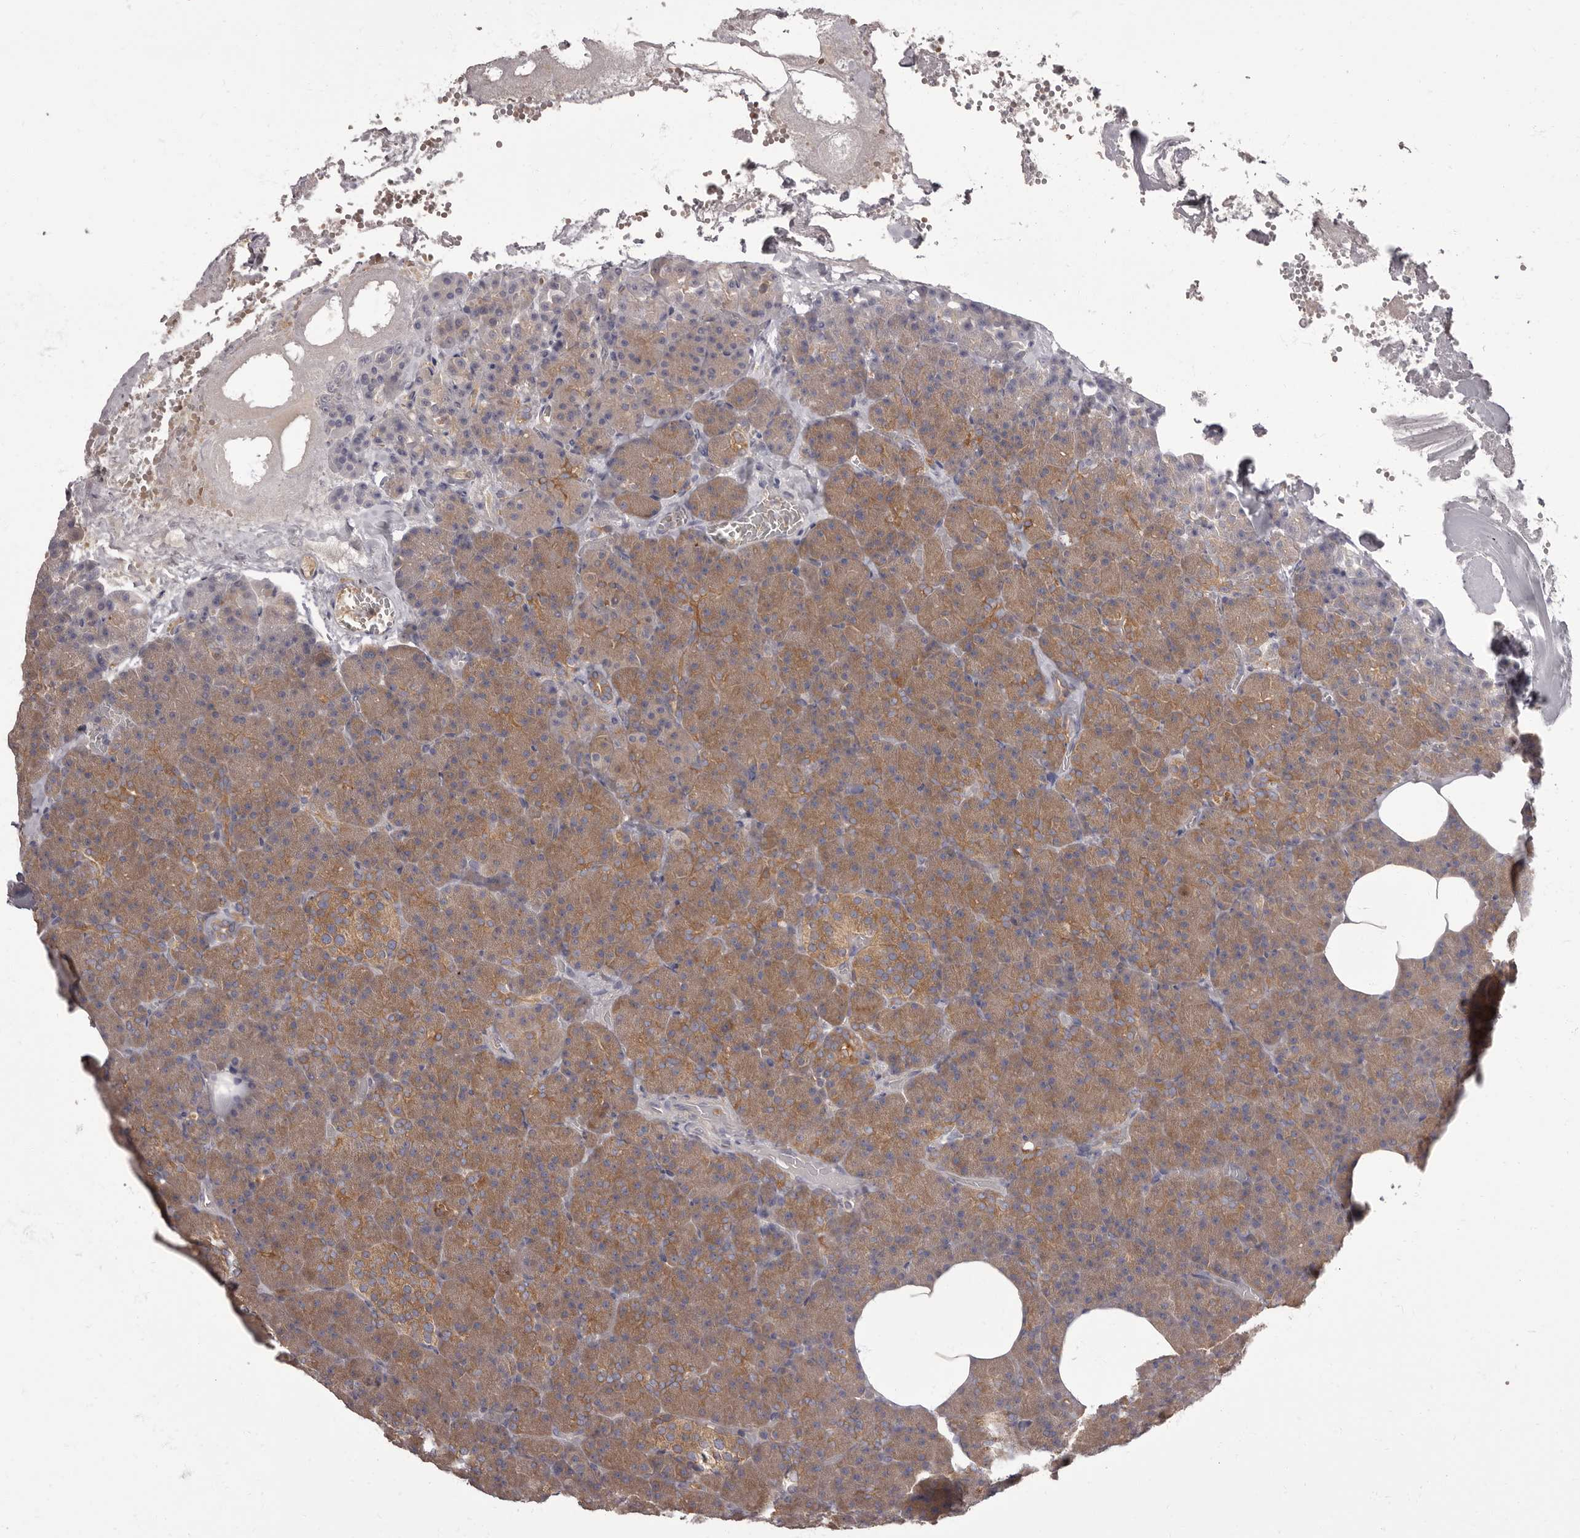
{"staining": {"intensity": "moderate", "quantity": ">75%", "location": "cytoplasmic/membranous"}, "tissue": "pancreas", "cell_type": "Exocrine glandular cells", "image_type": "normal", "snomed": [{"axis": "morphology", "description": "Normal tissue, NOS"}, {"axis": "morphology", "description": "Carcinoid, malignant, NOS"}, {"axis": "topography", "description": "Pancreas"}], "caption": "This micrograph exhibits IHC staining of benign human pancreas, with medium moderate cytoplasmic/membranous expression in approximately >75% of exocrine glandular cells.", "gene": "APEH", "patient": {"sex": "female", "age": 35}}